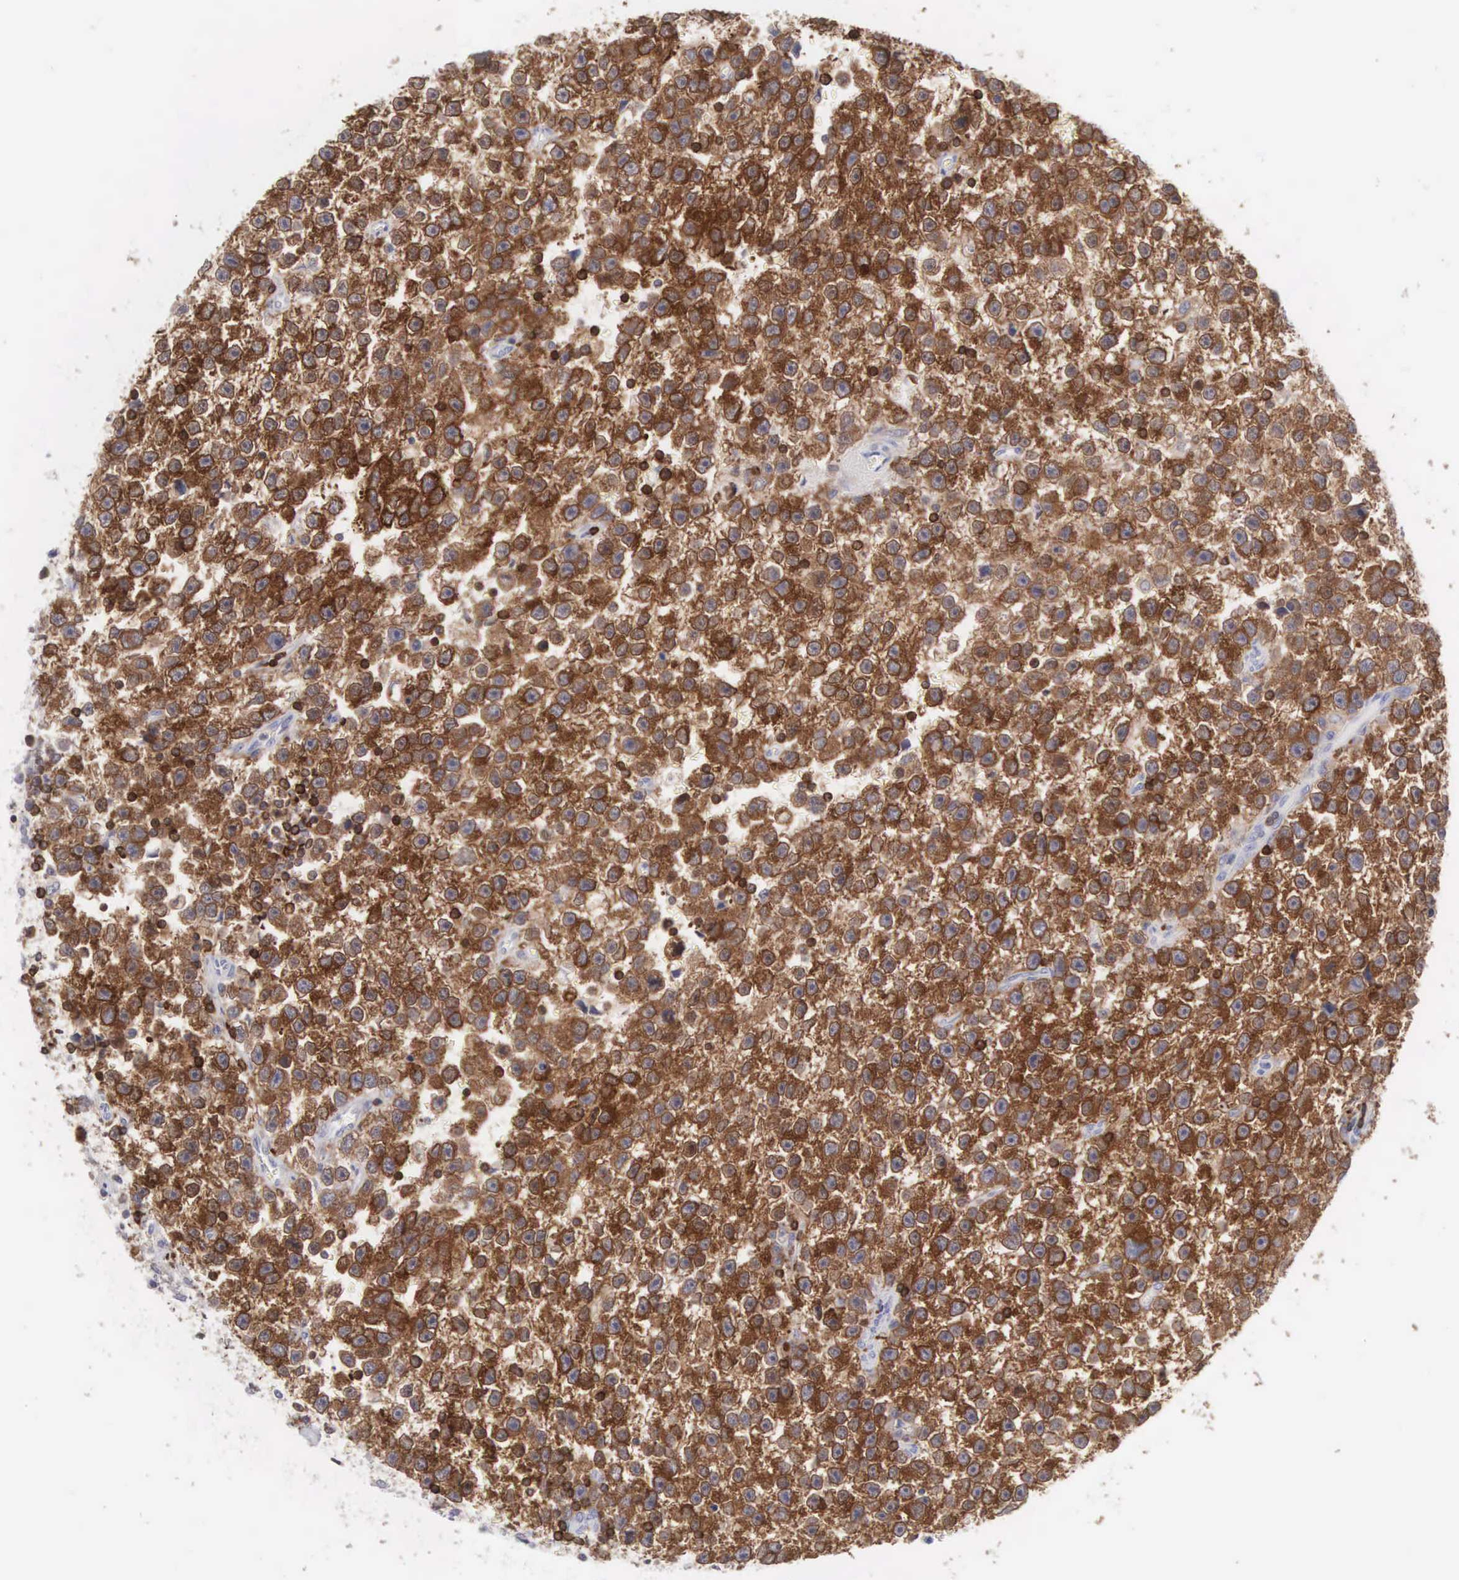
{"staining": {"intensity": "strong", "quantity": ">75%", "location": "cytoplasmic/membranous,nuclear"}, "tissue": "testis cancer", "cell_type": "Tumor cells", "image_type": "cancer", "snomed": [{"axis": "morphology", "description": "Seminoma, NOS"}, {"axis": "topography", "description": "Testis"}], "caption": "IHC micrograph of human testis seminoma stained for a protein (brown), which displays high levels of strong cytoplasmic/membranous and nuclear positivity in about >75% of tumor cells.", "gene": "SH3BP1", "patient": {"sex": "male", "age": 33}}